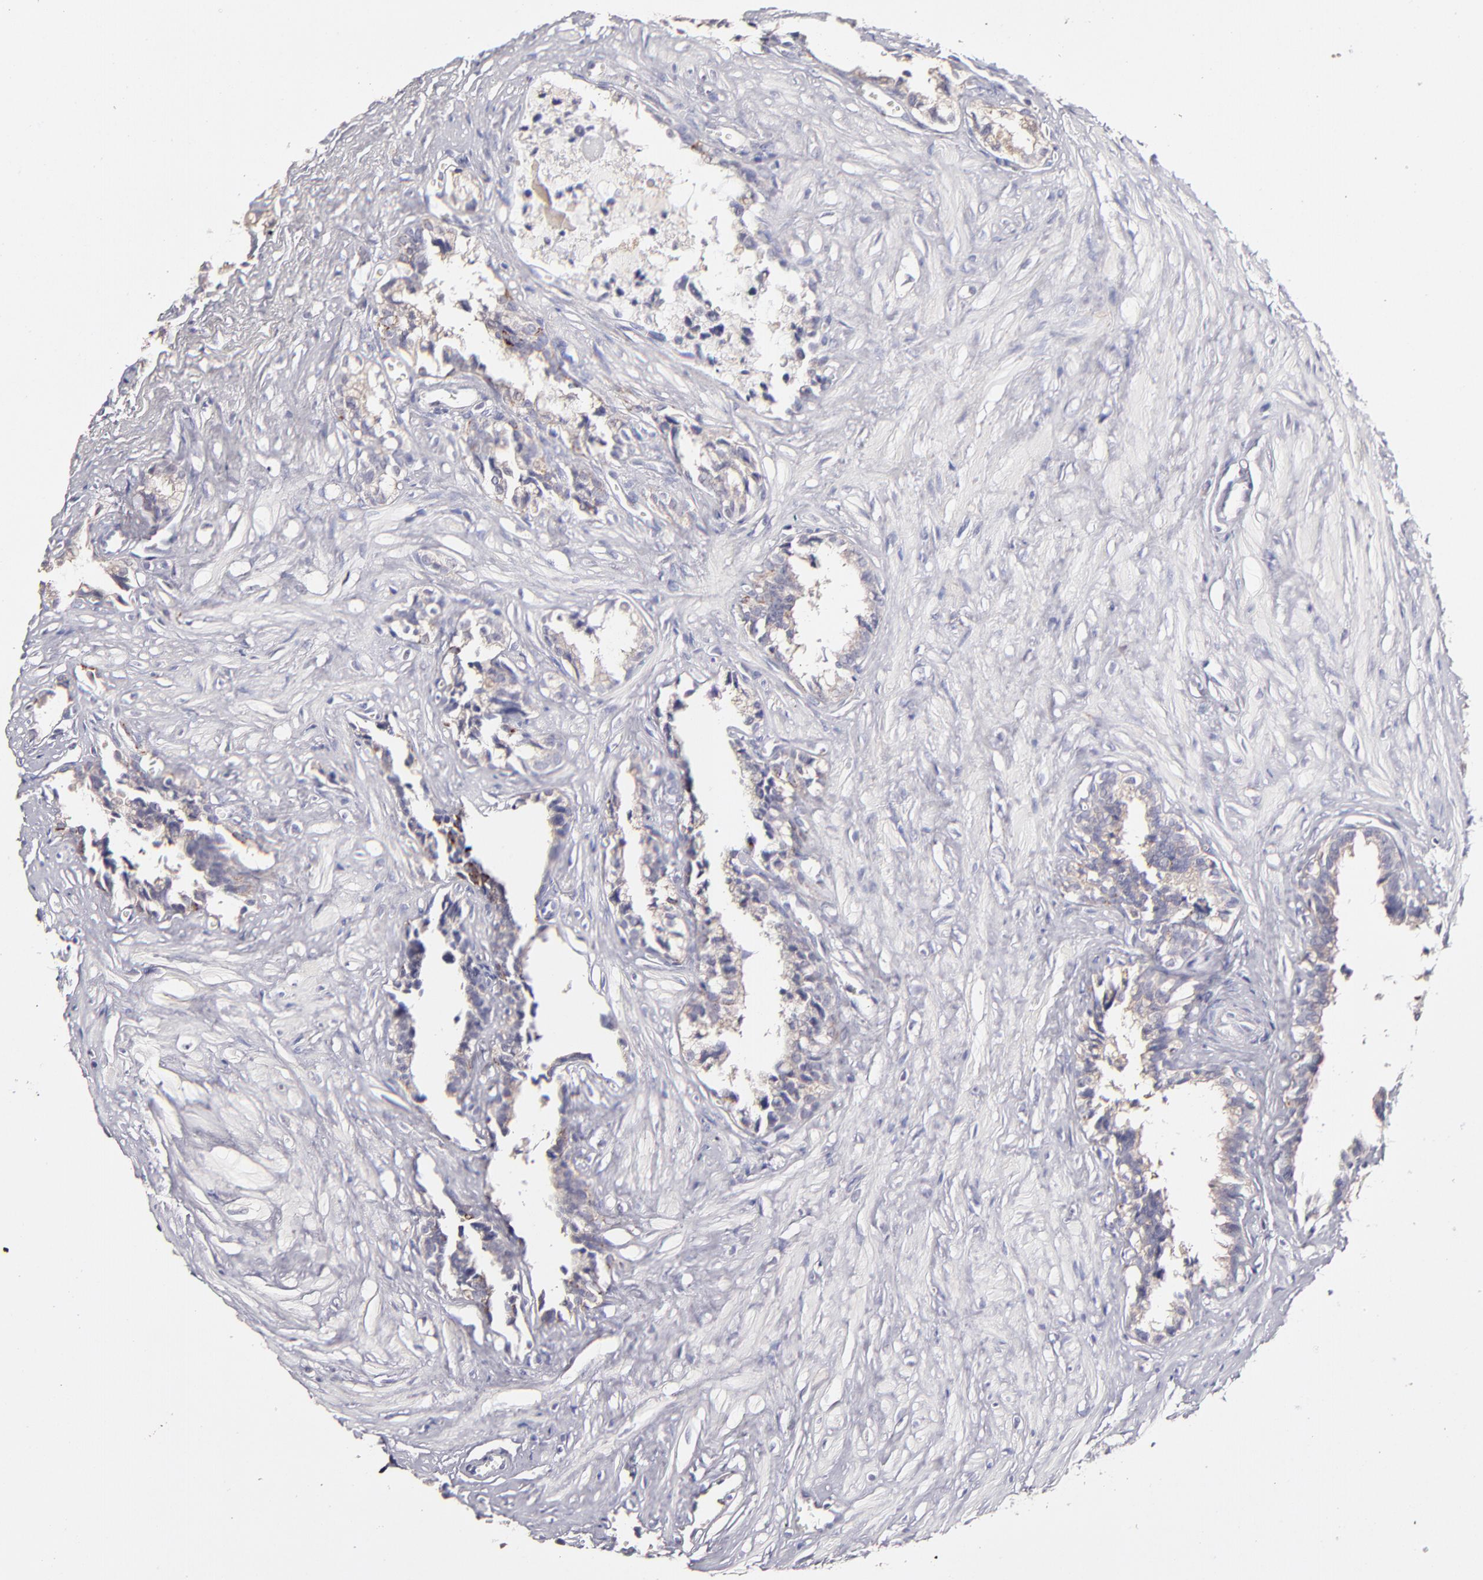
{"staining": {"intensity": "weak", "quantity": "25%-75%", "location": "cytoplasmic/membranous"}, "tissue": "seminal vesicle", "cell_type": "Glandular cells", "image_type": "normal", "snomed": [{"axis": "morphology", "description": "Normal tissue, NOS"}, {"axis": "topography", "description": "Seminal veicle"}], "caption": "DAB immunohistochemical staining of benign human seminal vesicle exhibits weak cytoplasmic/membranous protein expression in approximately 25%-75% of glandular cells. The staining was performed using DAB to visualize the protein expression in brown, while the nuclei were stained in blue with hematoxylin (Magnification: 20x).", "gene": "GLDC", "patient": {"sex": "male", "age": 60}}